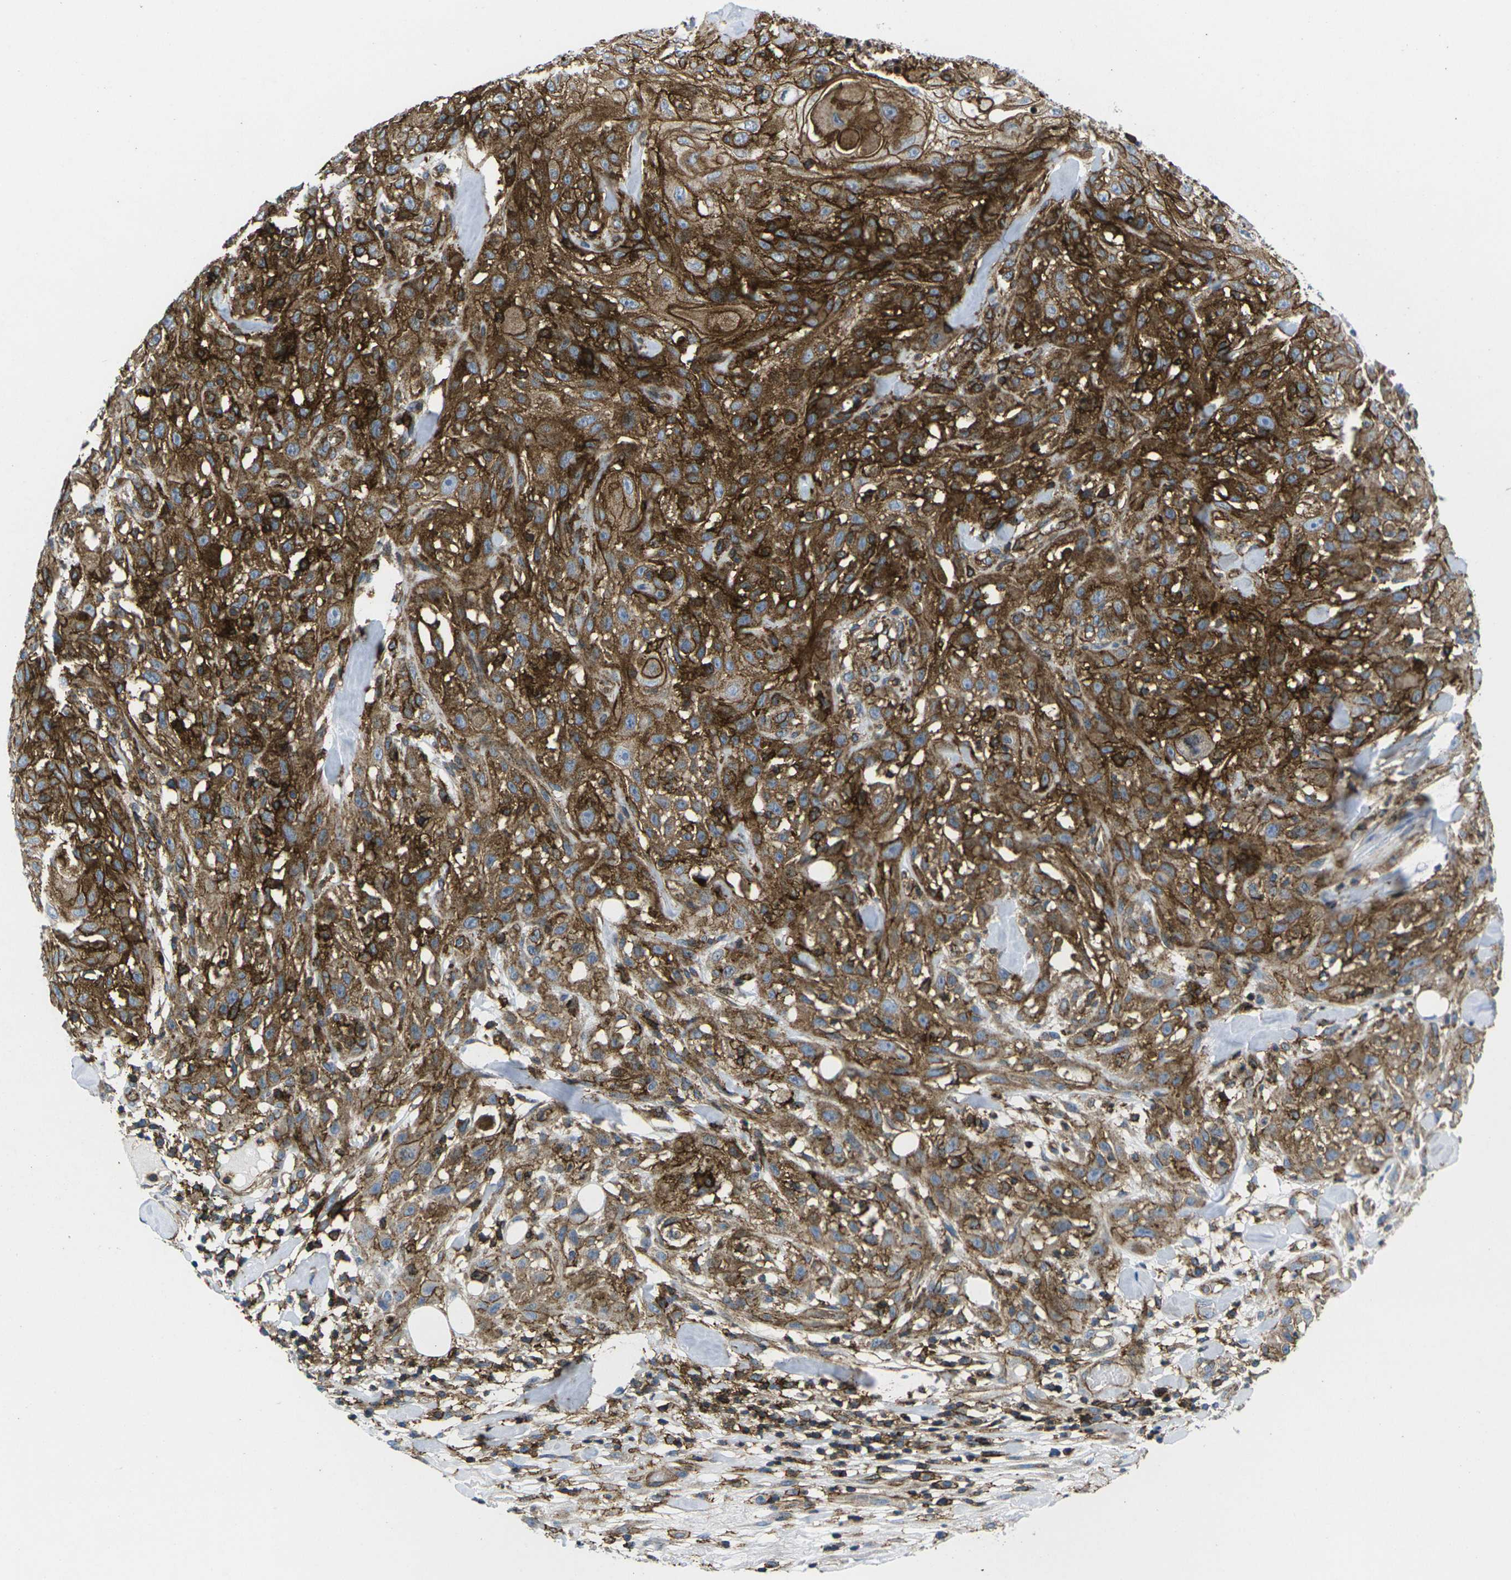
{"staining": {"intensity": "strong", "quantity": ">75%", "location": "cytoplasmic/membranous"}, "tissue": "skin cancer", "cell_type": "Tumor cells", "image_type": "cancer", "snomed": [{"axis": "morphology", "description": "Squamous cell carcinoma, NOS"}, {"axis": "topography", "description": "Skin"}], "caption": "A brown stain shows strong cytoplasmic/membranous expression of a protein in skin cancer tumor cells.", "gene": "IQGAP1", "patient": {"sex": "male", "age": 75}}